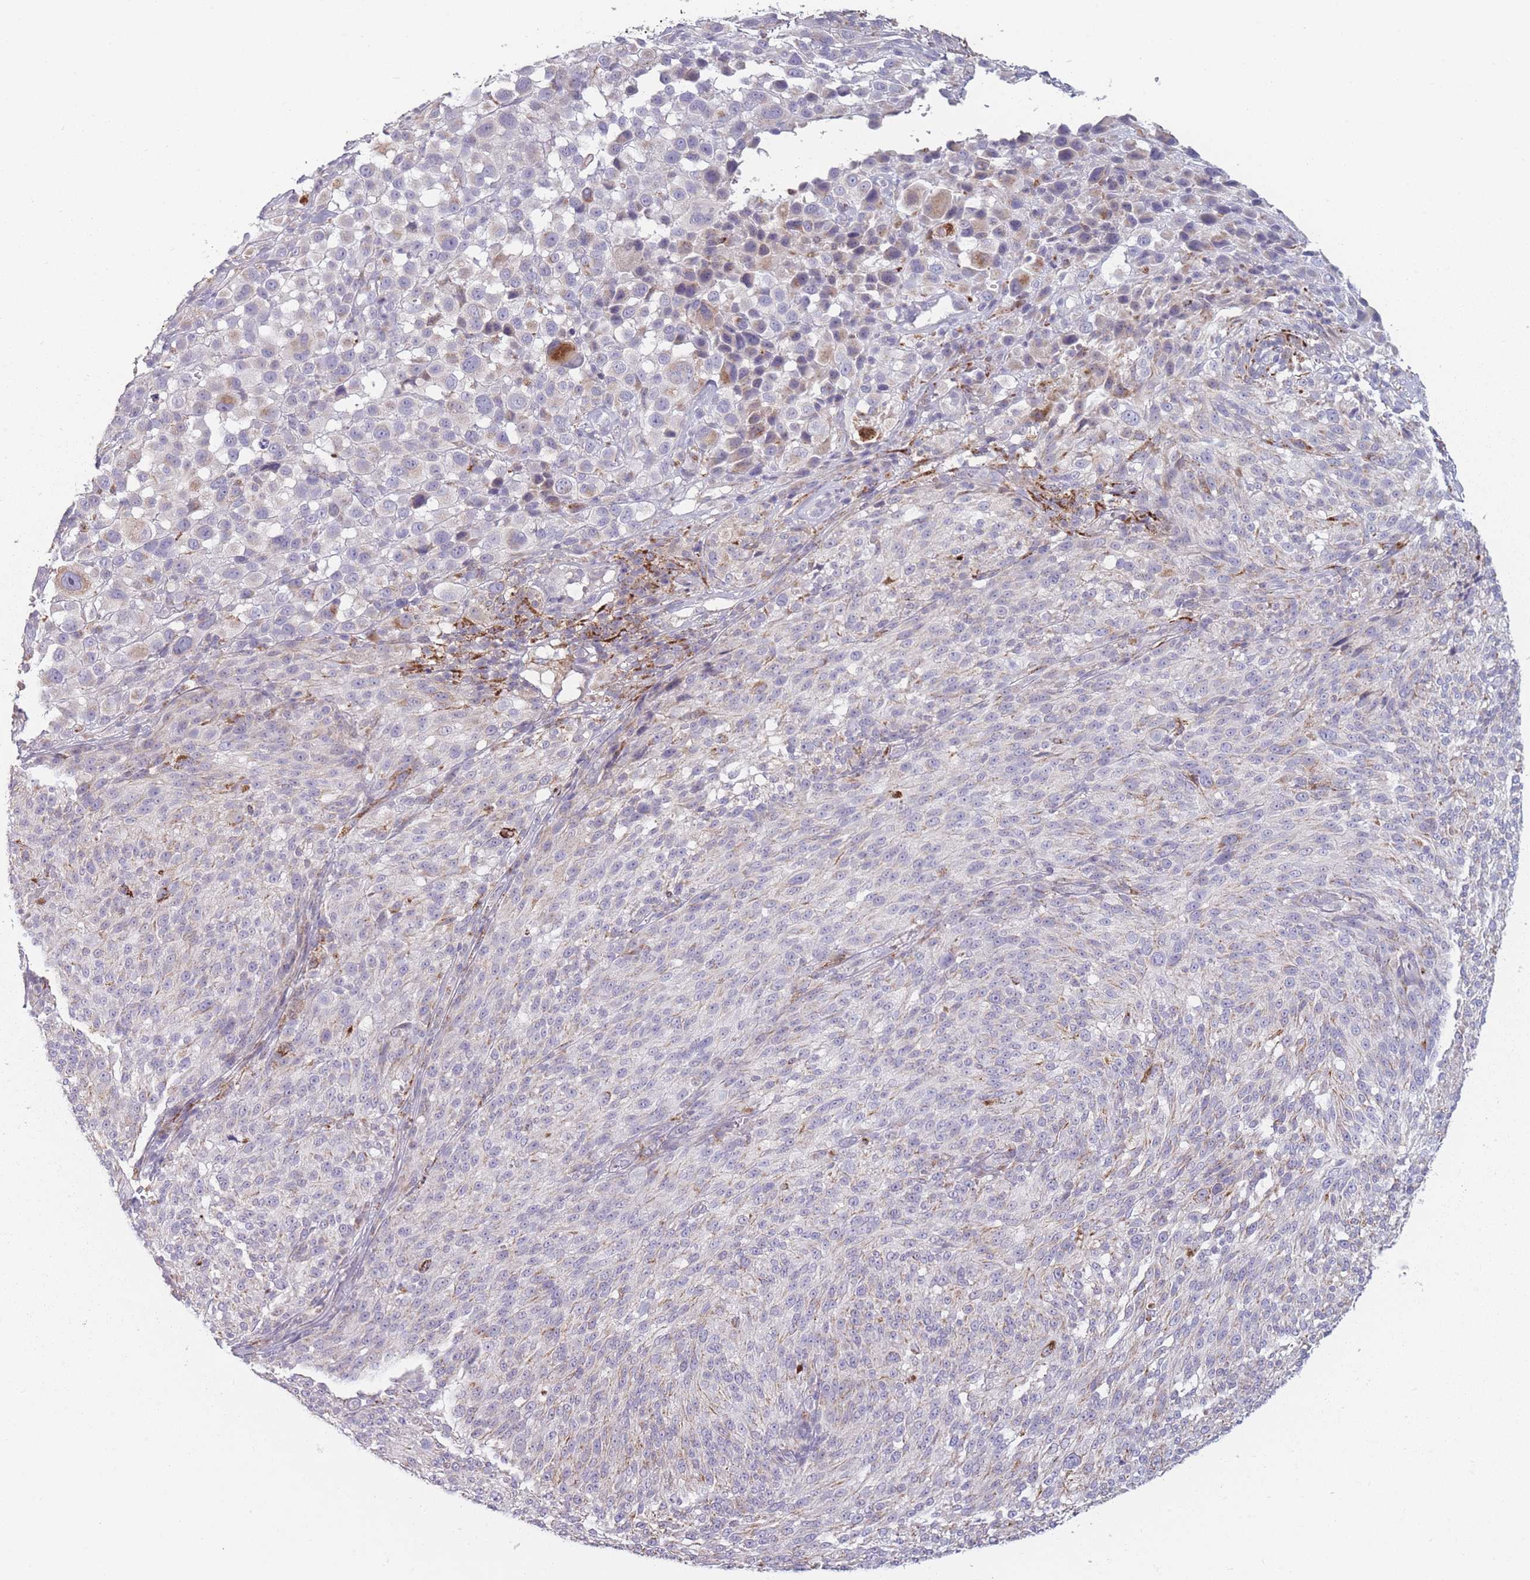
{"staining": {"intensity": "weak", "quantity": "<25%", "location": "cytoplasmic/membranous"}, "tissue": "melanoma", "cell_type": "Tumor cells", "image_type": "cancer", "snomed": [{"axis": "morphology", "description": "Malignant melanoma, NOS"}, {"axis": "topography", "description": "Skin of trunk"}], "caption": "Immunohistochemistry of melanoma reveals no expression in tumor cells. (DAB IHC with hematoxylin counter stain).", "gene": "PEX11B", "patient": {"sex": "male", "age": 71}}